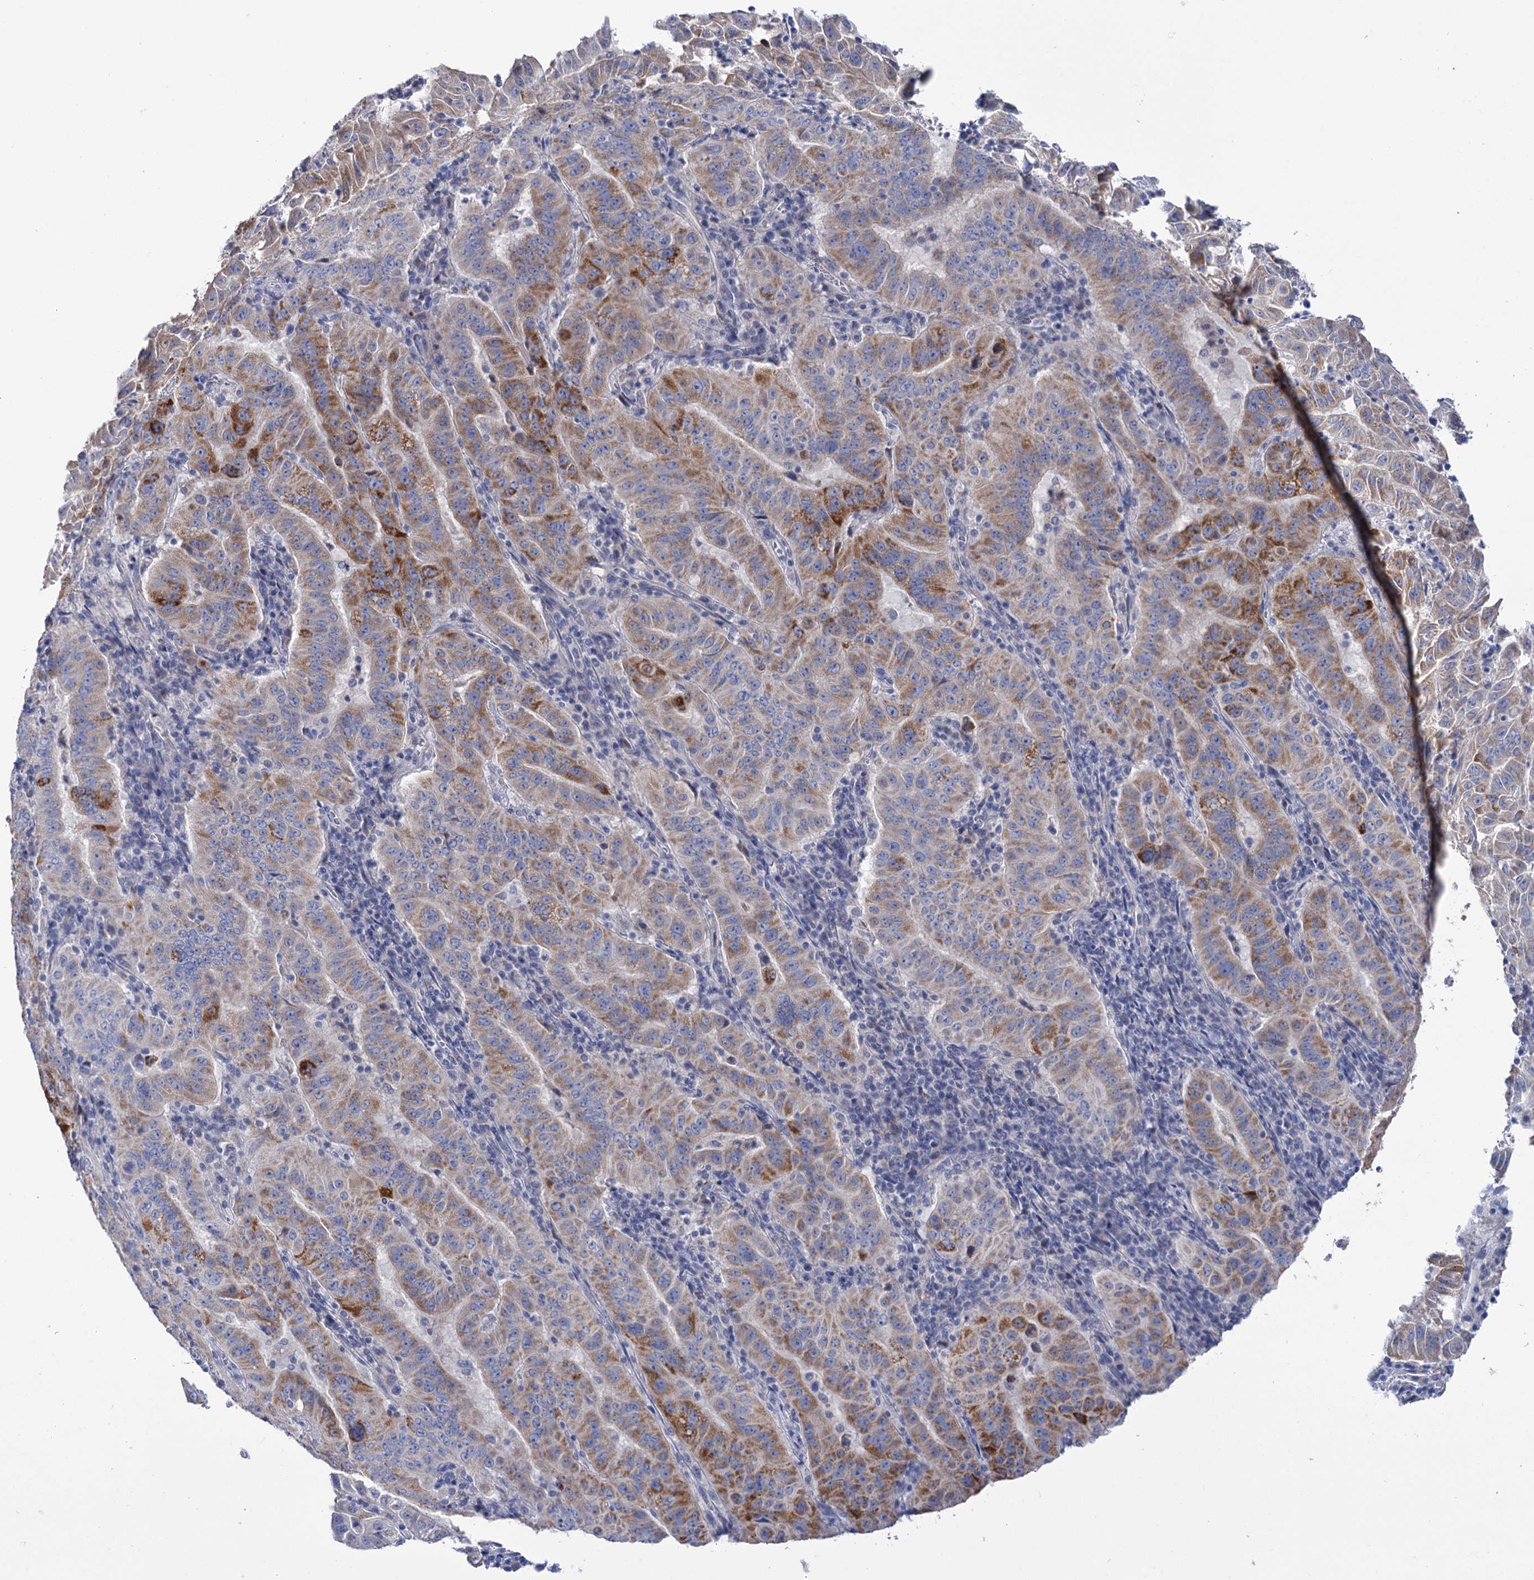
{"staining": {"intensity": "moderate", "quantity": ">75%", "location": "cytoplasmic/membranous"}, "tissue": "pancreatic cancer", "cell_type": "Tumor cells", "image_type": "cancer", "snomed": [{"axis": "morphology", "description": "Adenocarcinoma, NOS"}, {"axis": "topography", "description": "Pancreas"}], "caption": "This is an image of immunohistochemistry (IHC) staining of pancreatic cancer (adenocarcinoma), which shows moderate staining in the cytoplasmic/membranous of tumor cells.", "gene": "YARS2", "patient": {"sex": "male", "age": 63}}